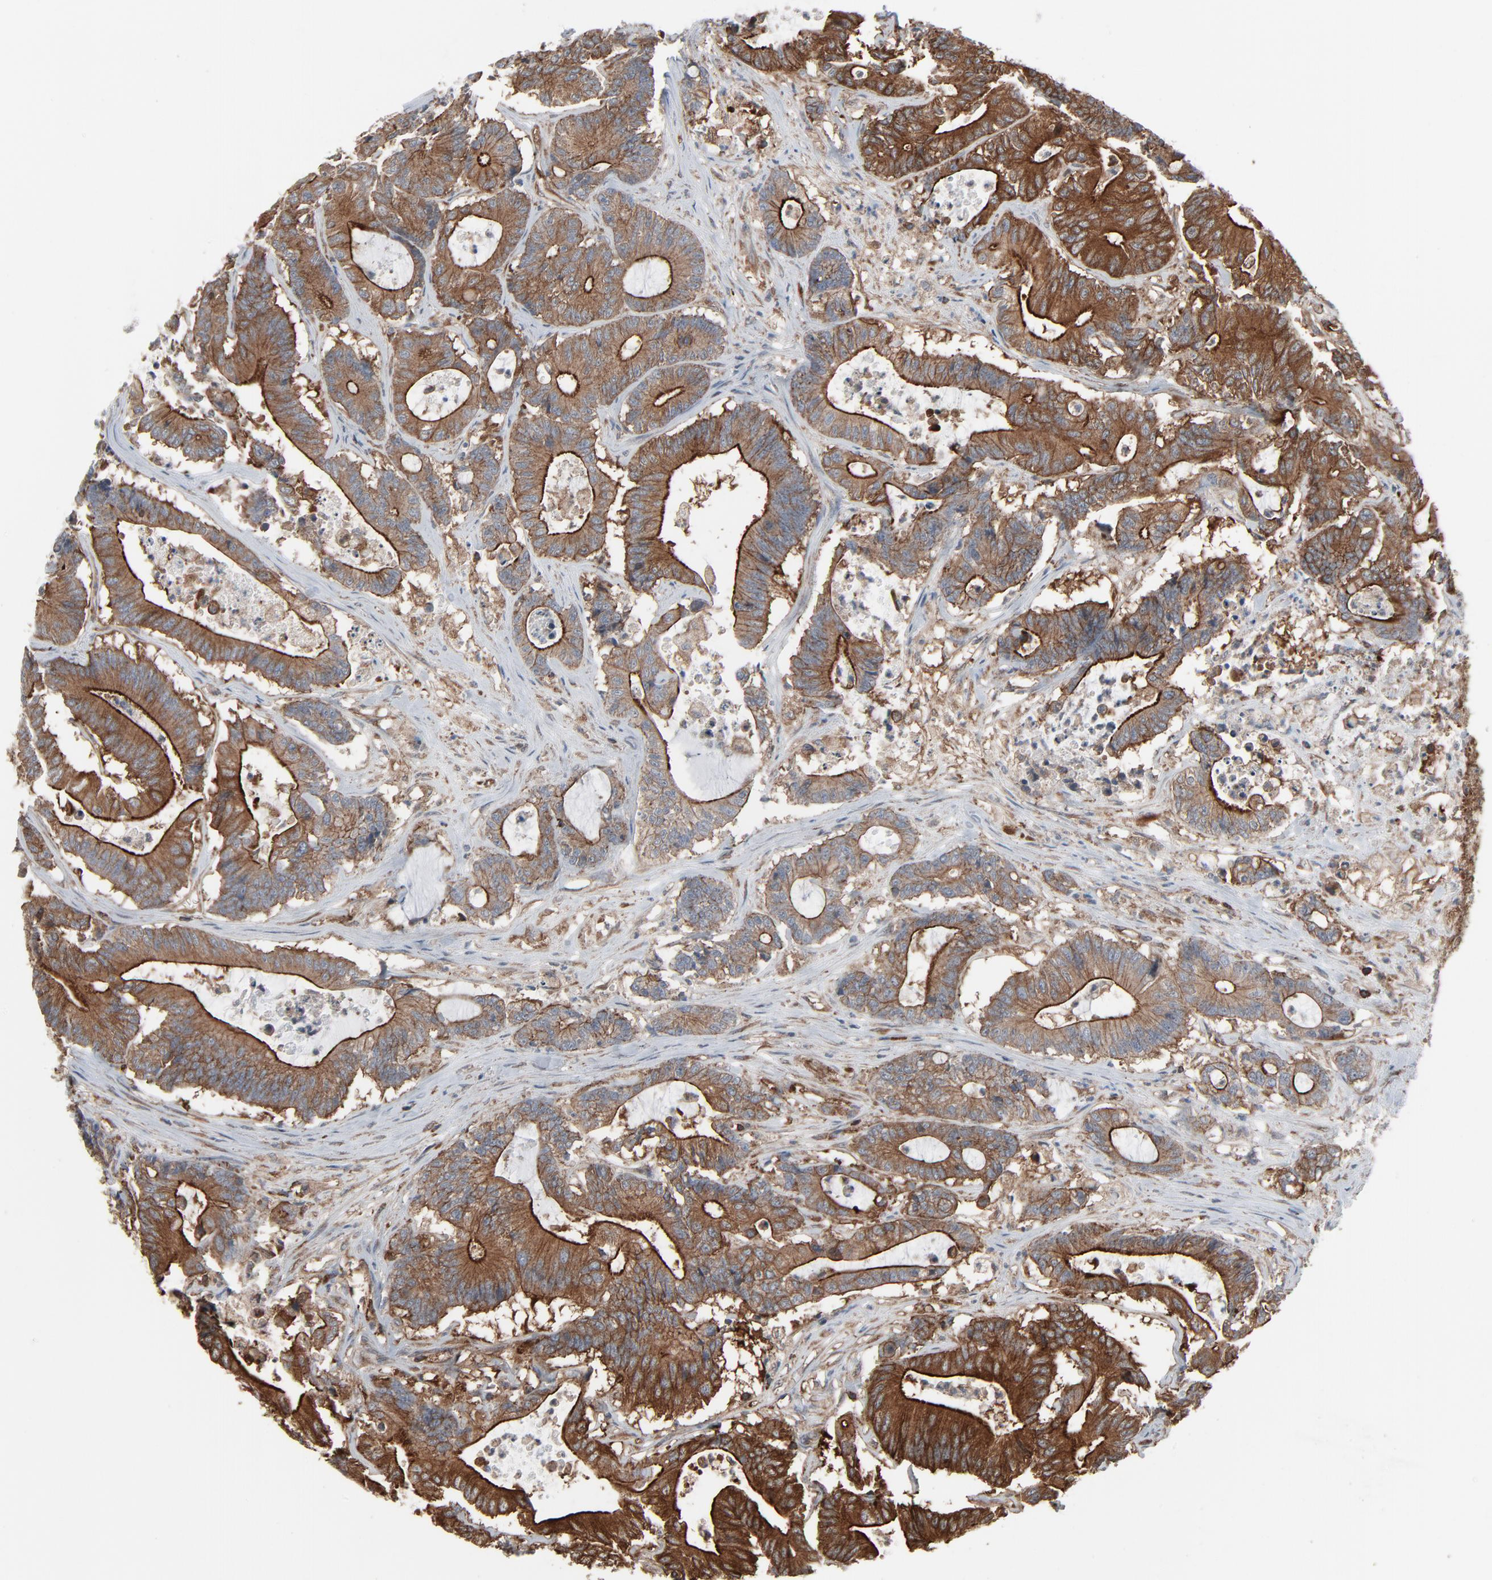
{"staining": {"intensity": "strong", "quantity": "25%-75%", "location": "cytoplasmic/membranous"}, "tissue": "colorectal cancer", "cell_type": "Tumor cells", "image_type": "cancer", "snomed": [{"axis": "morphology", "description": "Adenocarcinoma, NOS"}, {"axis": "topography", "description": "Colon"}], "caption": "Immunohistochemical staining of human adenocarcinoma (colorectal) demonstrates strong cytoplasmic/membranous protein staining in approximately 25%-75% of tumor cells.", "gene": "OPTN", "patient": {"sex": "female", "age": 84}}